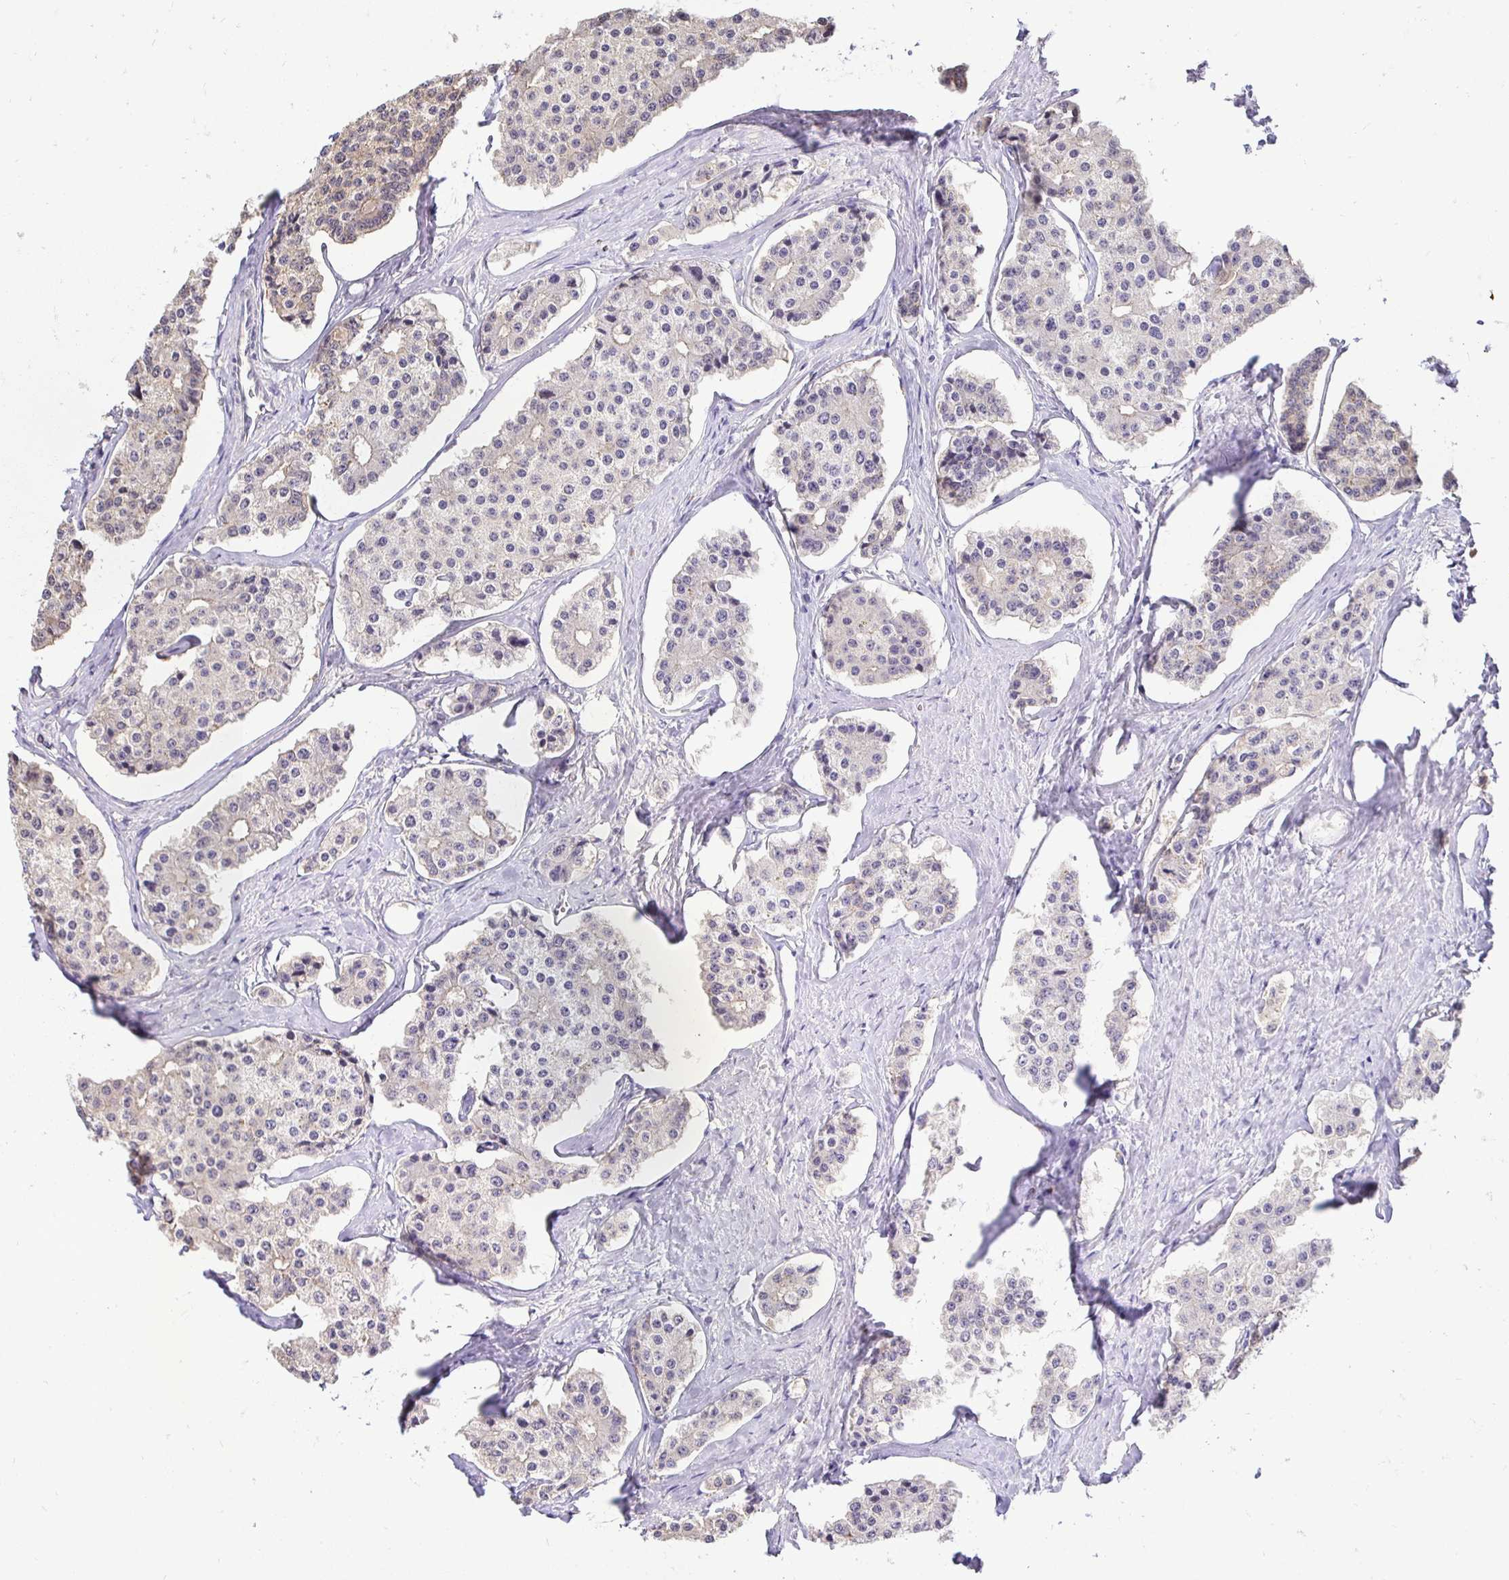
{"staining": {"intensity": "negative", "quantity": "none", "location": "none"}, "tissue": "carcinoid", "cell_type": "Tumor cells", "image_type": "cancer", "snomed": [{"axis": "morphology", "description": "Carcinoid, malignant, NOS"}, {"axis": "topography", "description": "Small intestine"}], "caption": "Carcinoid (malignant) stained for a protein using IHC reveals no staining tumor cells.", "gene": "SLC9A1", "patient": {"sex": "female", "age": 65}}